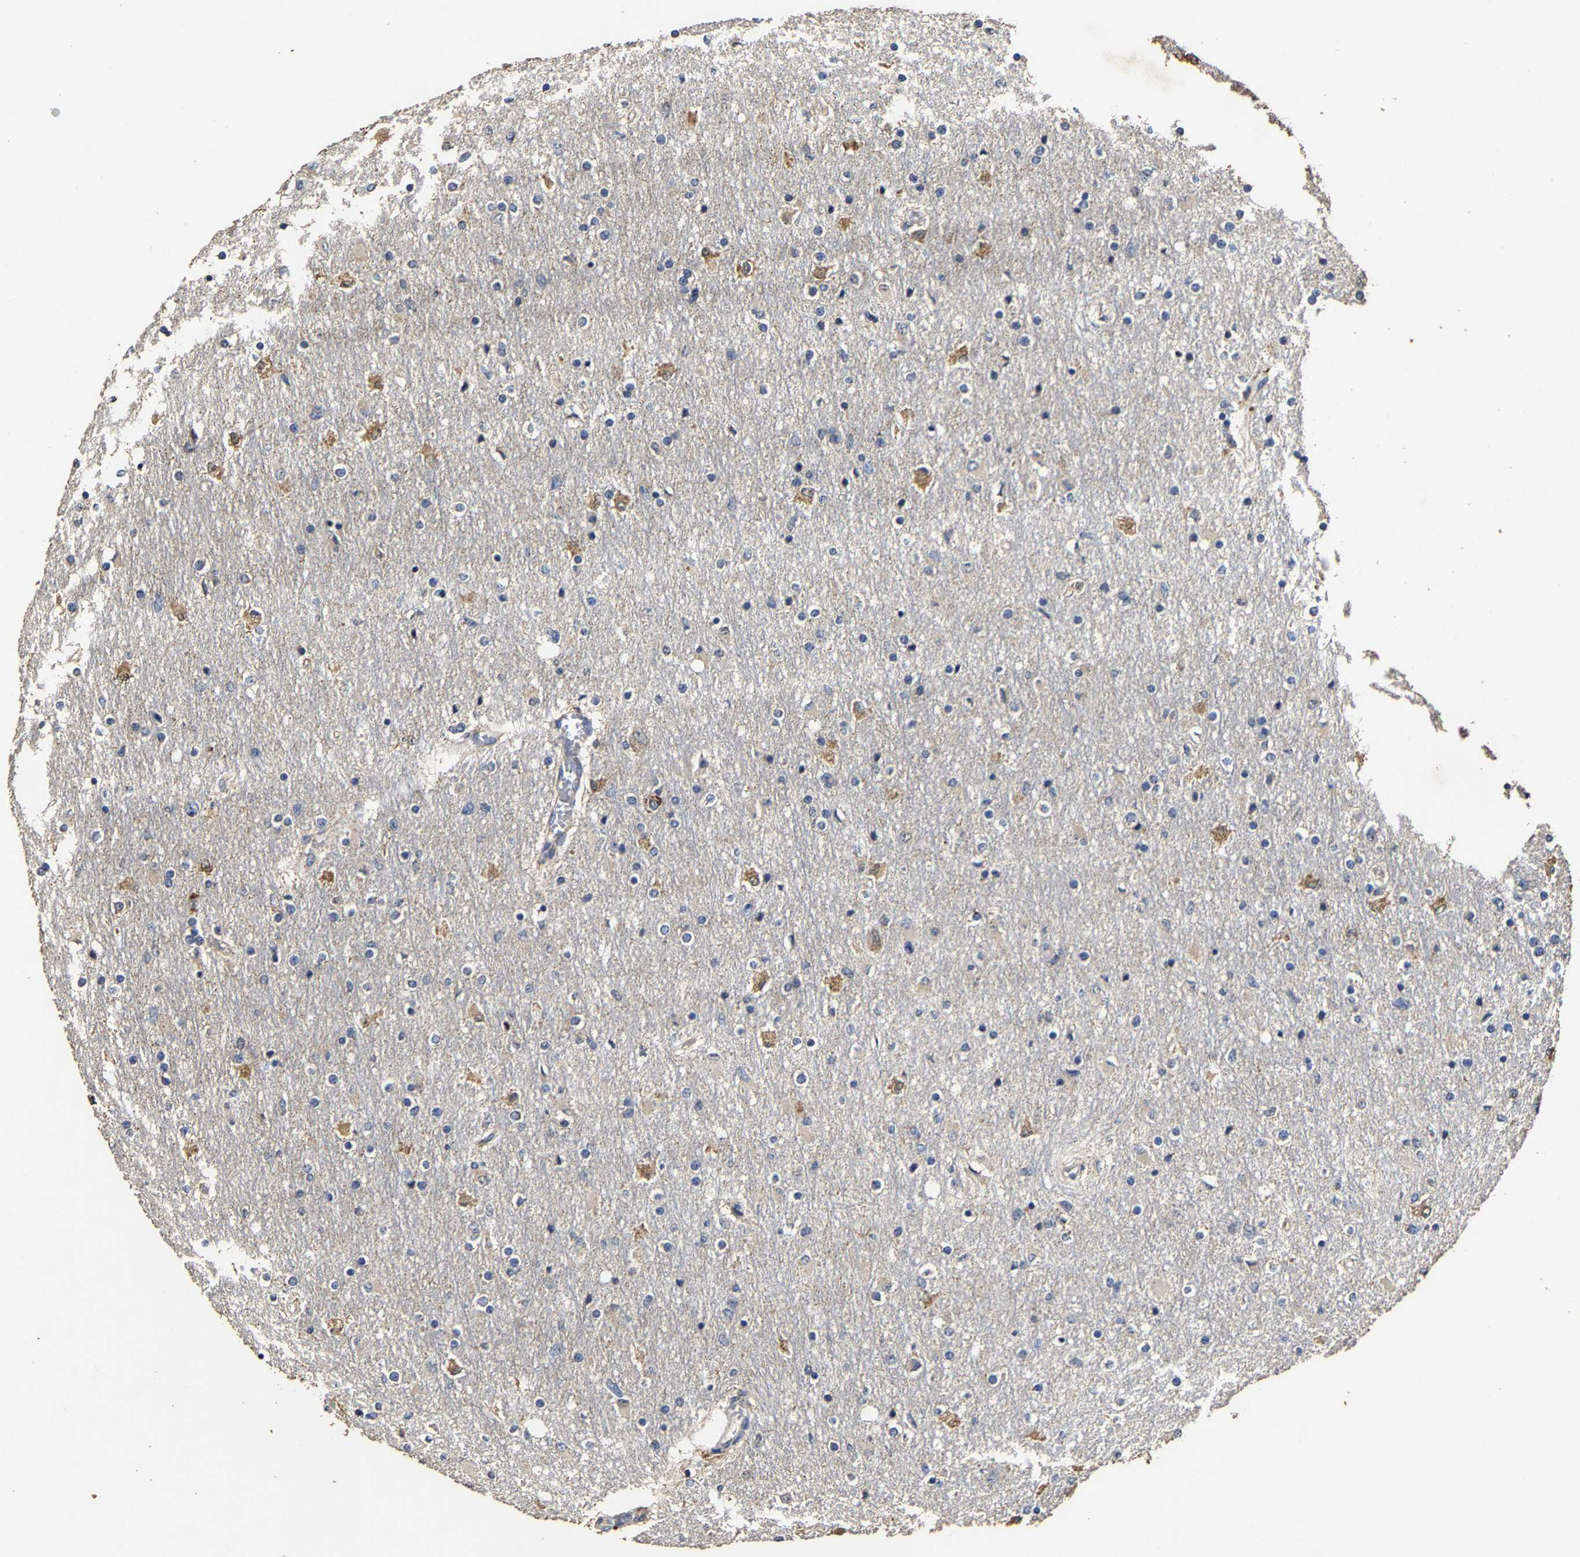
{"staining": {"intensity": "moderate", "quantity": "25%-75%", "location": "cytoplasmic/membranous"}, "tissue": "glioma", "cell_type": "Tumor cells", "image_type": "cancer", "snomed": [{"axis": "morphology", "description": "Glioma, malignant, High grade"}, {"axis": "topography", "description": "Cerebral cortex"}], "caption": "Glioma stained with IHC exhibits moderate cytoplasmic/membranous expression in approximately 25%-75% of tumor cells.", "gene": "PPM1K", "patient": {"sex": "female", "age": 36}}